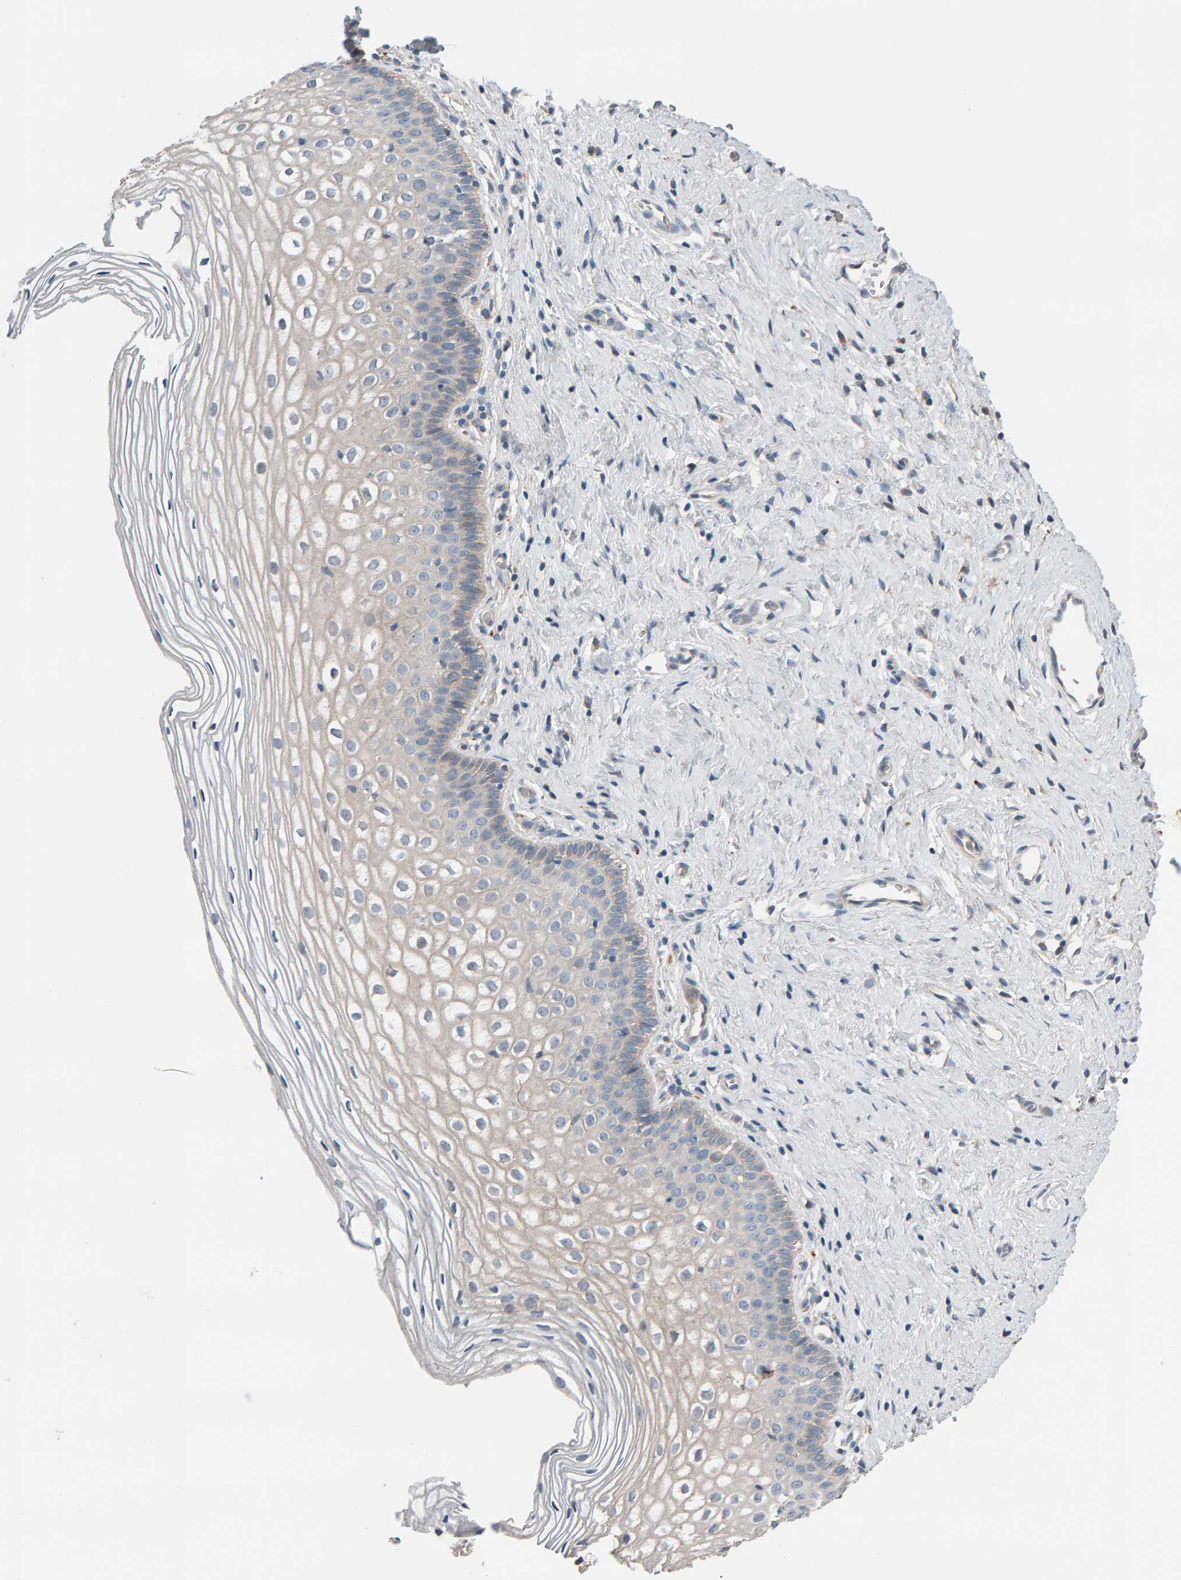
{"staining": {"intensity": "negative", "quantity": "none", "location": "none"}, "tissue": "cervix", "cell_type": "Squamous epithelial cells", "image_type": "normal", "snomed": [{"axis": "morphology", "description": "Normal tissue, NOS"}, {"axis": "topography", "description": "Cervix"}], "caption": "Immunohistochemistry (IHC) histopathology image of benign cervix: cervix stained with DAB (3,3'-diaminobenzidine) exhibits no significant protein staining in squamous epithelial cells. The staining was performed using DAB to visualize the protein expression in brown, while the nuclei were stained in blue with hematoxylin (Magnification: 20x).", "gene": "IPPK", "patient": {"sex": "female", "age": 27}}